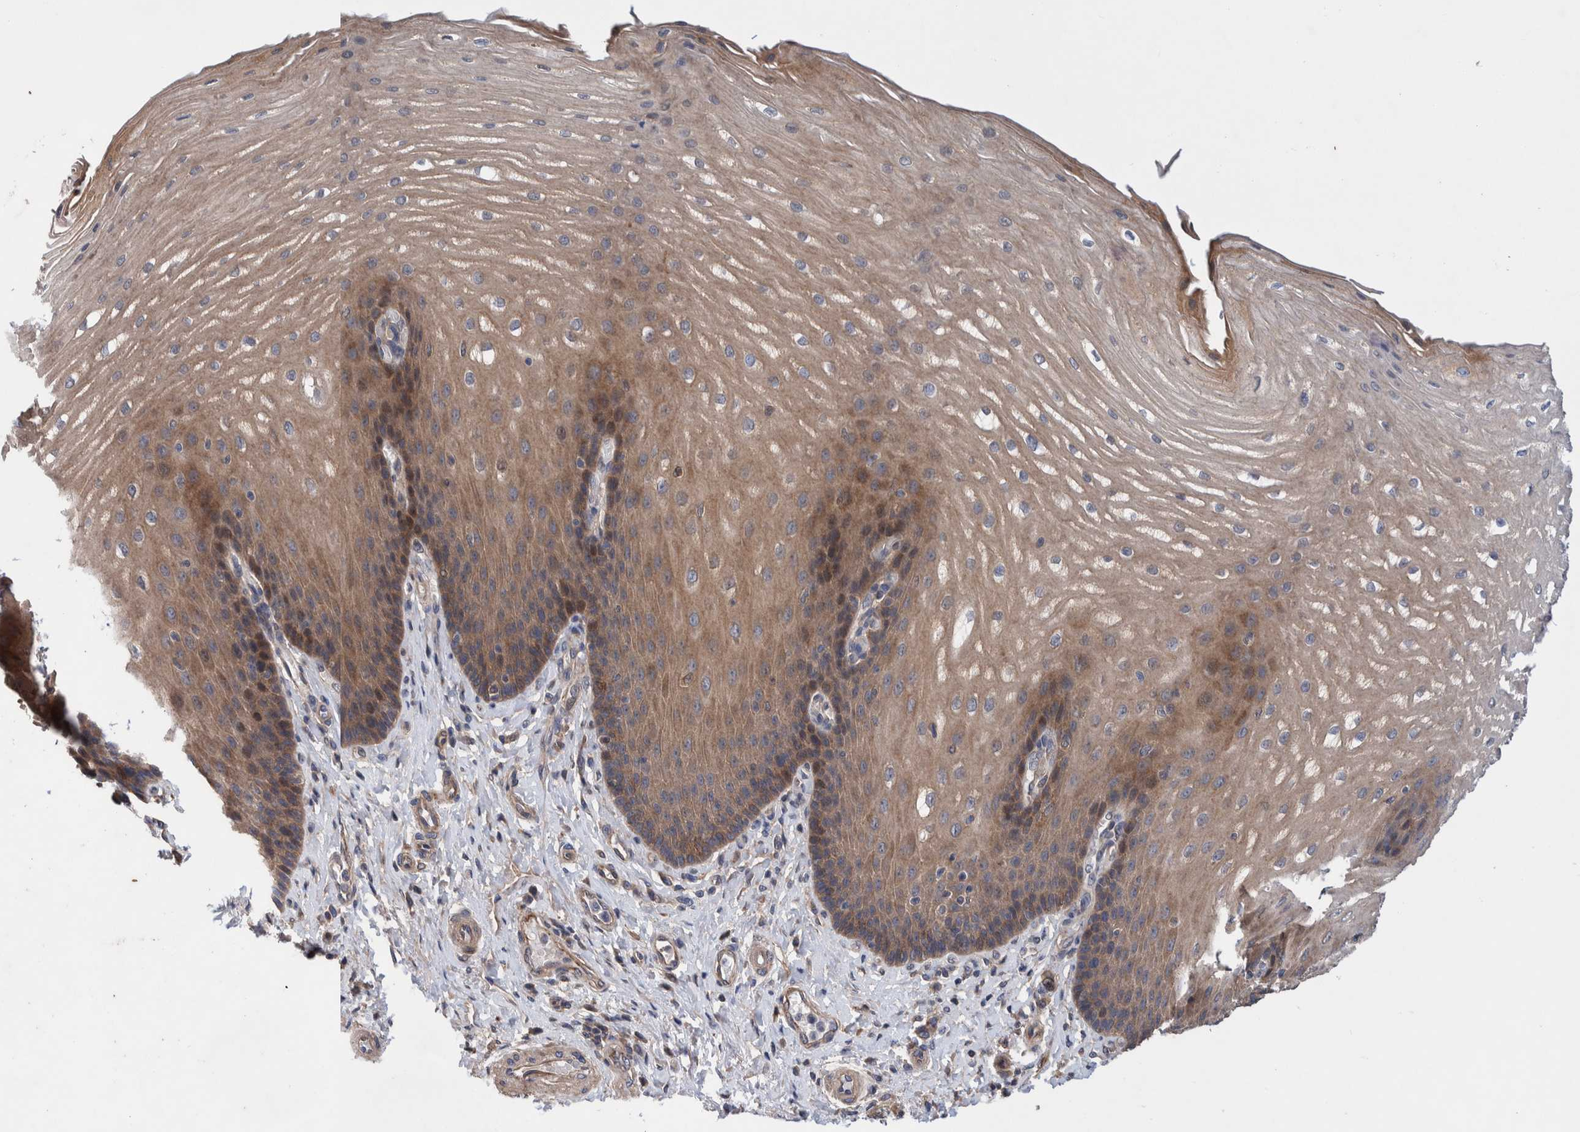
{"staining": {"intensity": "moderate", "quantity": ">75%", "location": "cytoplasmic/membranous"}, "tissue": "esophagus", "cell_type": "Squamous epithelial cells", "image_type": "normal", "snomed": [{"axis": "morphology", "description": "Normal tissue, NOS"}, {"axis": "topography", "description": "Esophagus"}], "caption": "A high-resolution photomicrograph shows immunohistochemistry (IHC) staining of normal esophagus, which exhibits moderate cytoplasmic/membranous staining in about >75% of squamous epithelial cells.", "gene": "PIK3R6", "patient": {"sex": "male", "age": 54}}